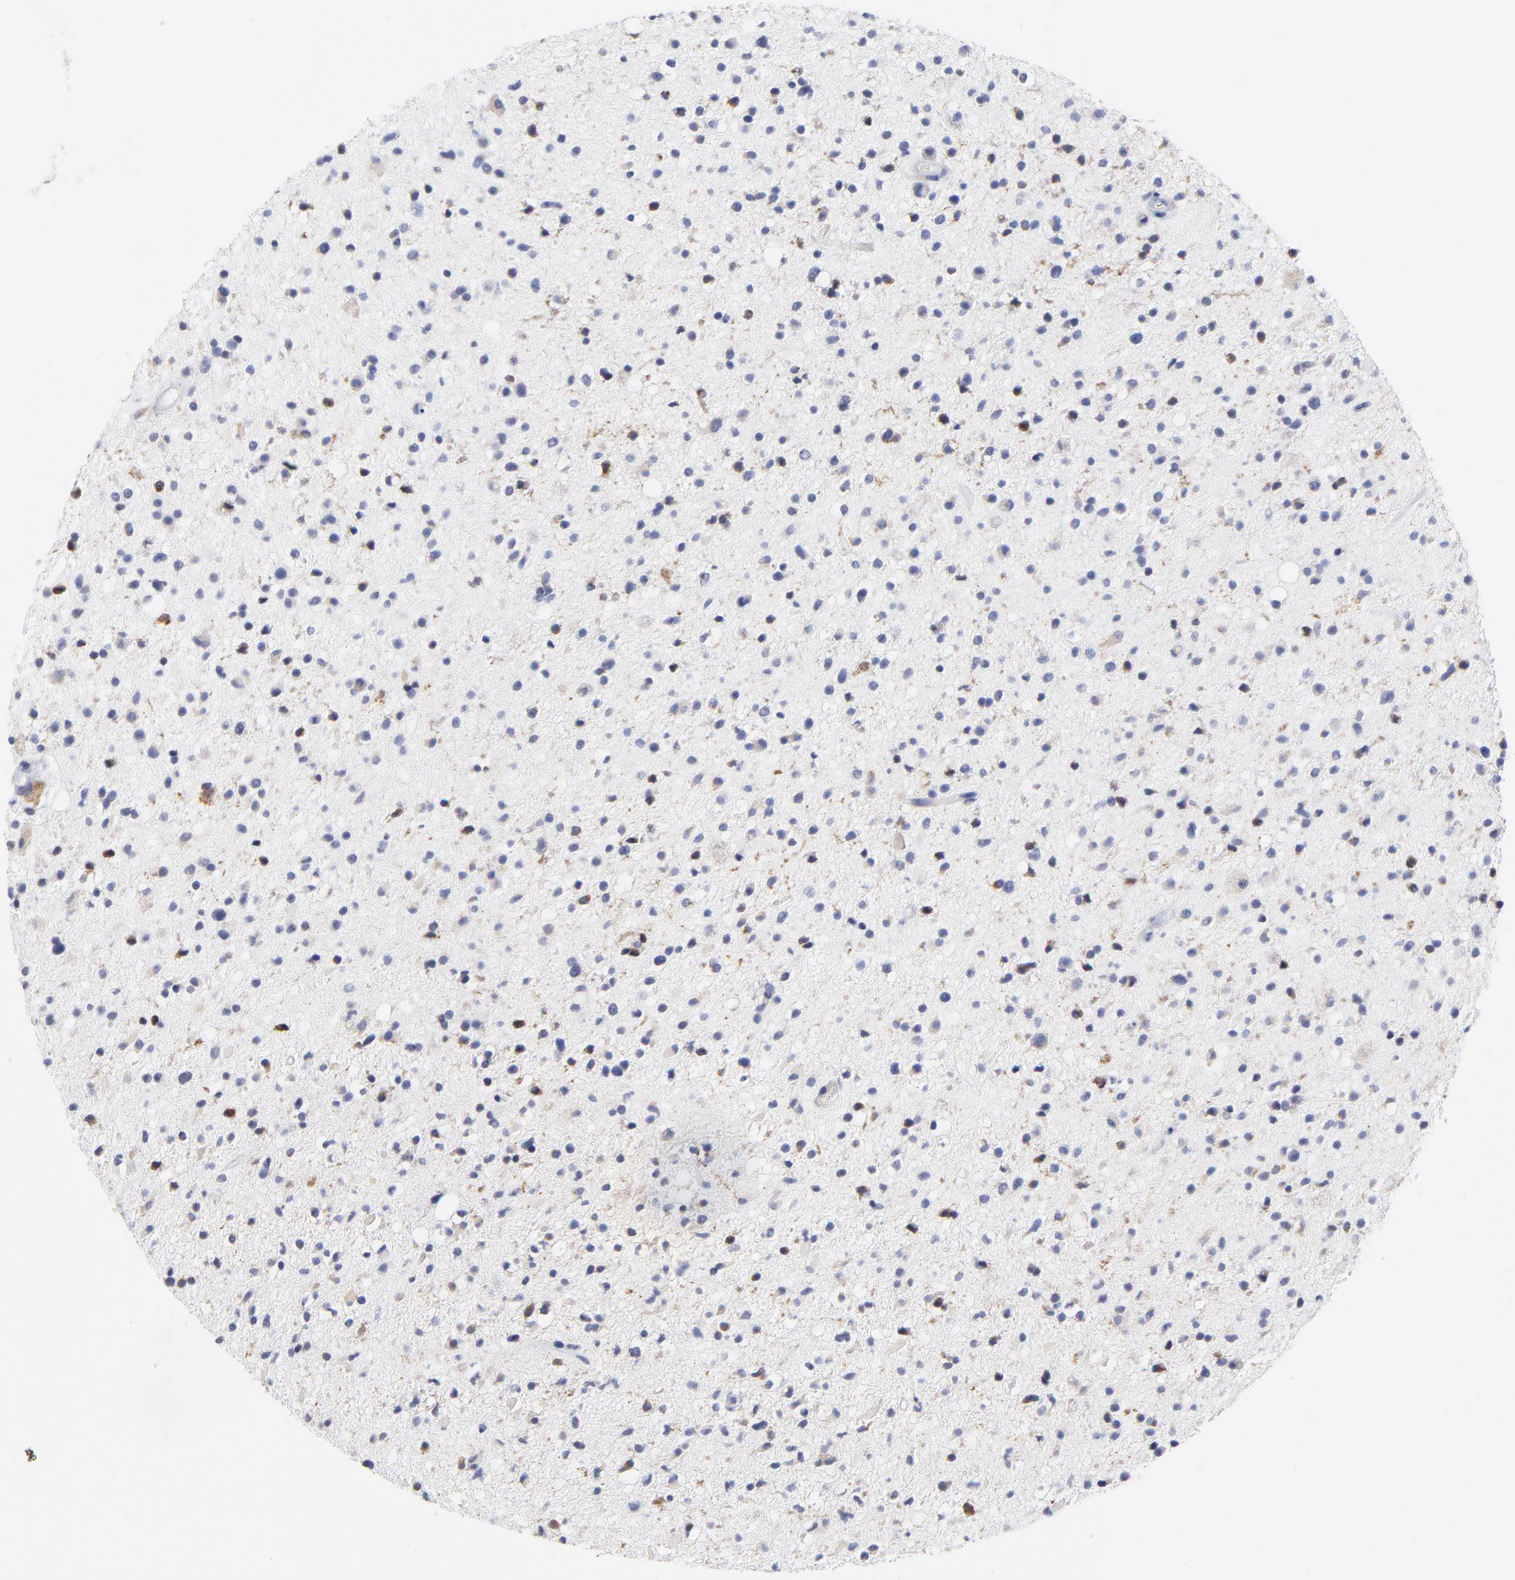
{"staining": {"intensity": "weak", "quantity": "<25%", "location": "cytoplasmic/membranous"}, "tissue": "glioma", "cell_type": "Tumor cells", "image_type": "cancer", "snomed": [{"axis": "morphology", "description": "Glioma, malignant, High grade"}, {"axis": "topography", "description": "Brain"}], "caption": "Glioma was stained to show a protein in brown. There is no significant positivity in tumor cells.", "gene": "DUSP9", "patient": {"sex": "male", "age": 33}}